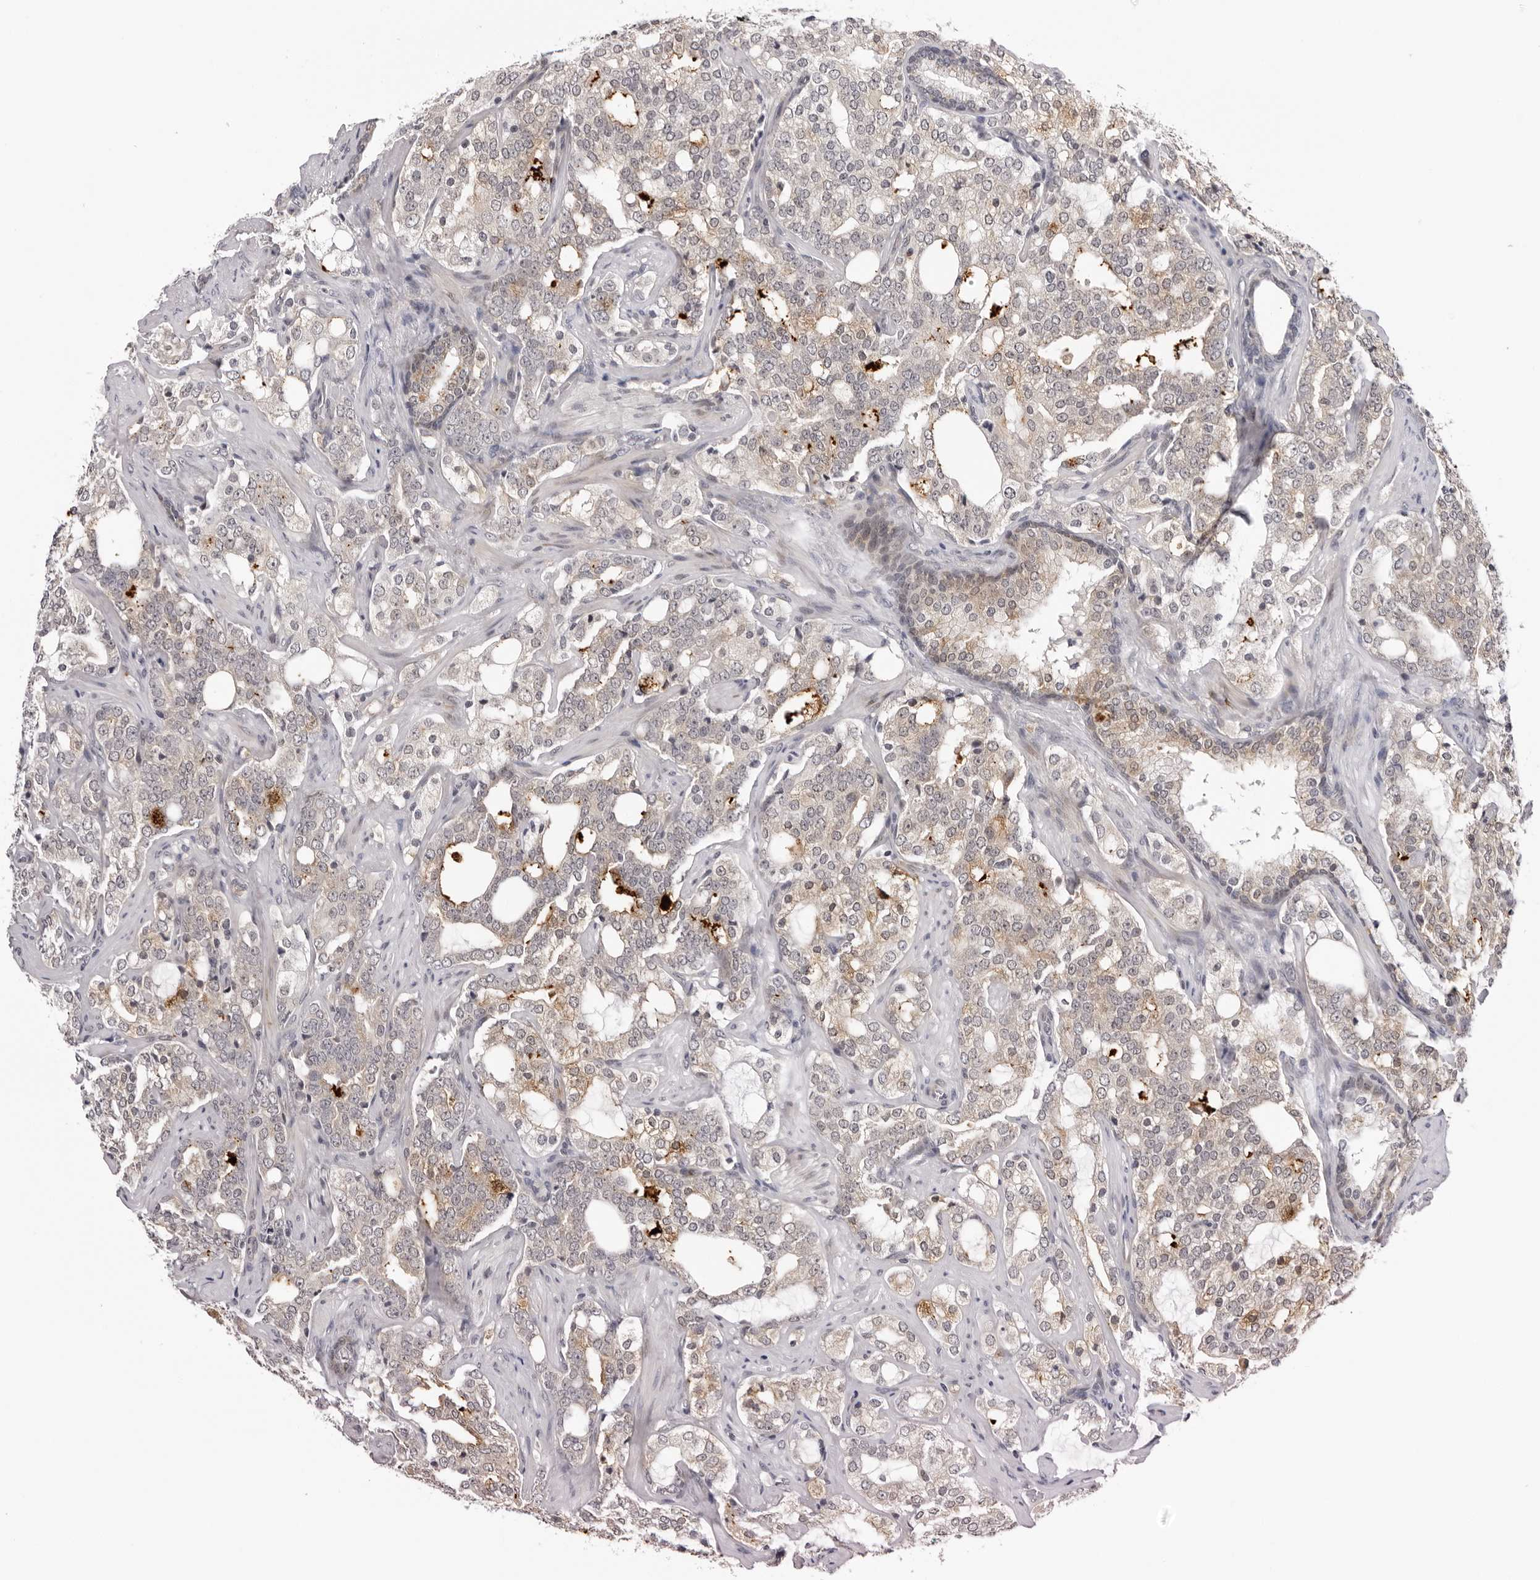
{"staining": {"intensity": "weak", "quantity": "<25%", "location": "cytoplasmic/membranous"}, "tissue": "prostate cancer", "cell_type": "Tumor cells", "image_type": "cancer", "snomed": [{"axis": "morphology", "description": "Adenocarcinoma, High grade"}, {"axis": "topography", "description": "Prostate"}], "caption": "Immunohistochemical staining of high-grade adenocarcinoma (prostate) demonstrates no significant staining in tumor cells. Nuclei are stained in blue.", "gene": "PRUNE1", "patient": {"sex": "male", "age": 64}}